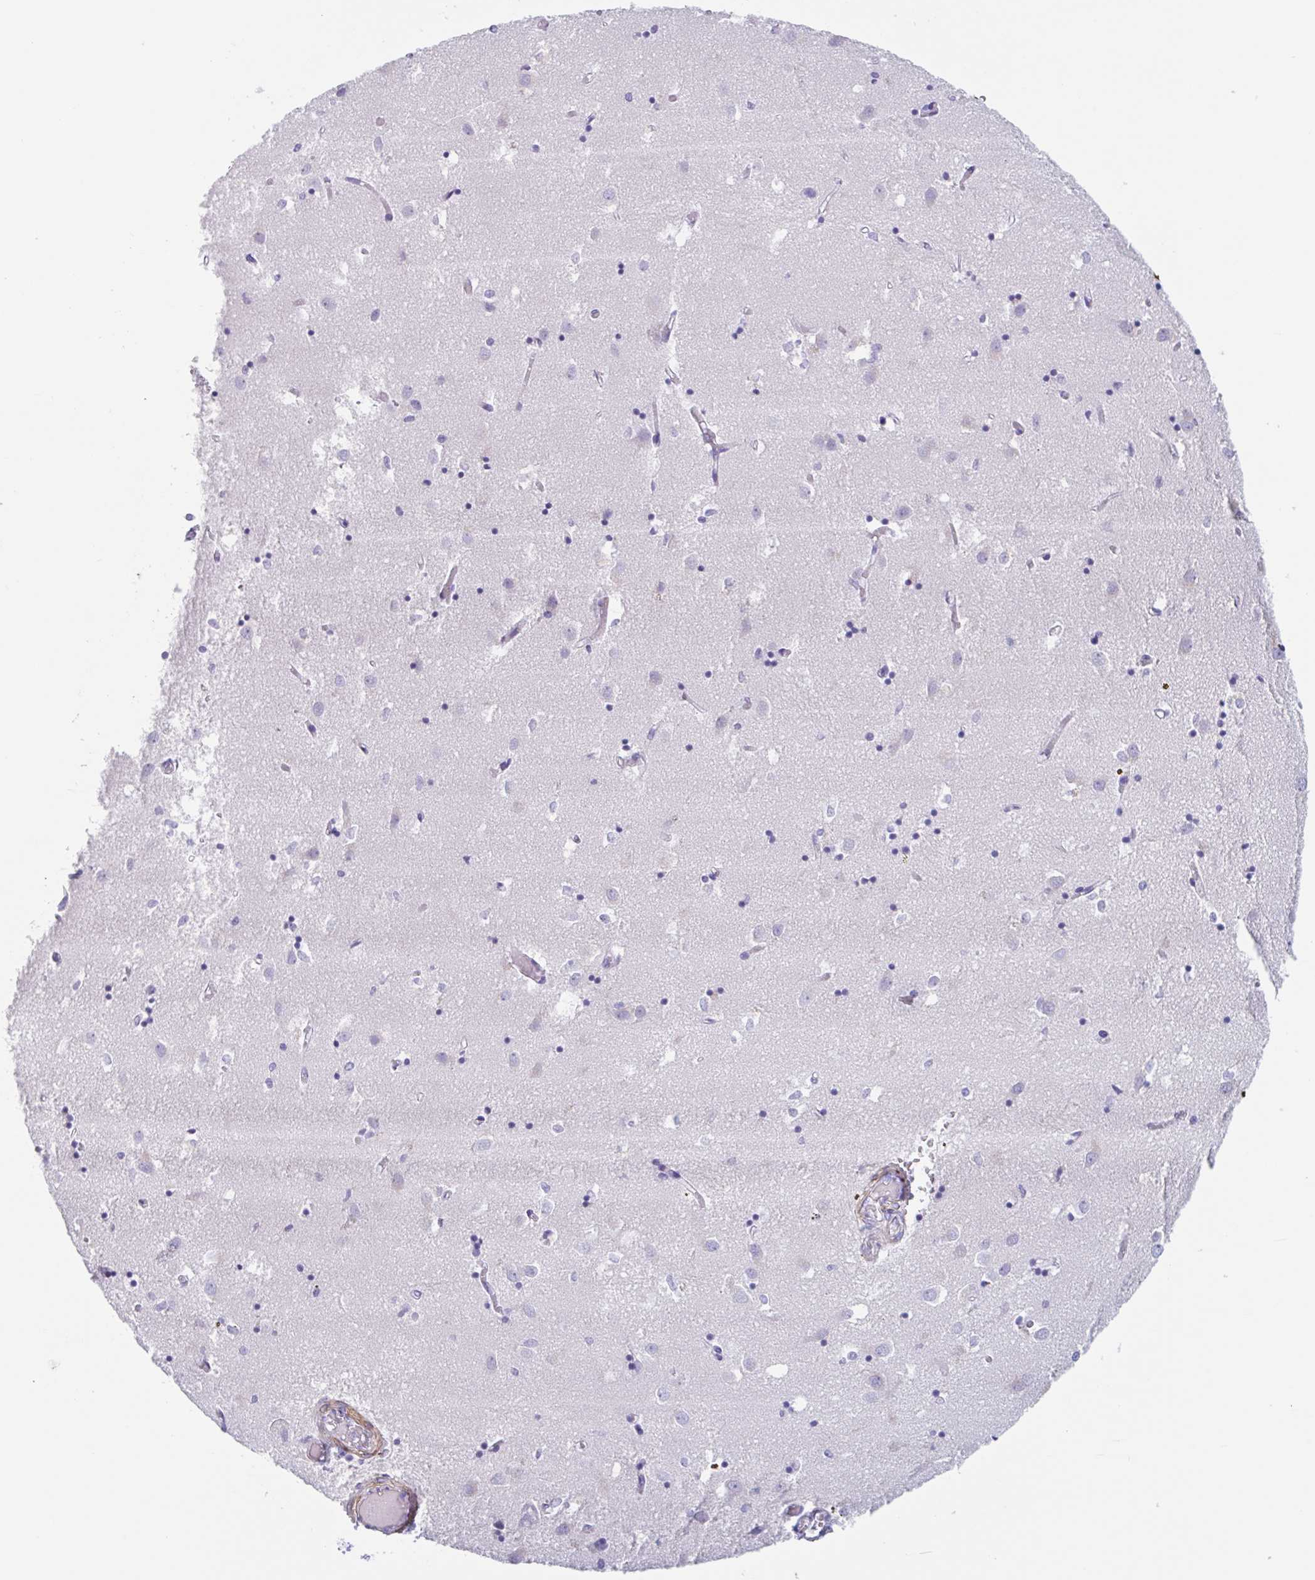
{"staining": {"intensity": "negative", "quantity": "none", "location": "none"}, "tissue": "caudate", "cell_type": "Glial cells", "image_type": "normal", "snomed": [{"axis": "morphology", "description": "Normal tissue, NOS"}, {"axis": "topography", "description": "Lateral ventricle wall"}], "caption": "Image shows no protein positivity in glial cells of unremarkable caudate. (DAB (3,3'-diaminobenzidine) immunohistochemistry, high magnification).", "gene": "TAS2R41", "patient": {"sex": "male", "age": 70}}